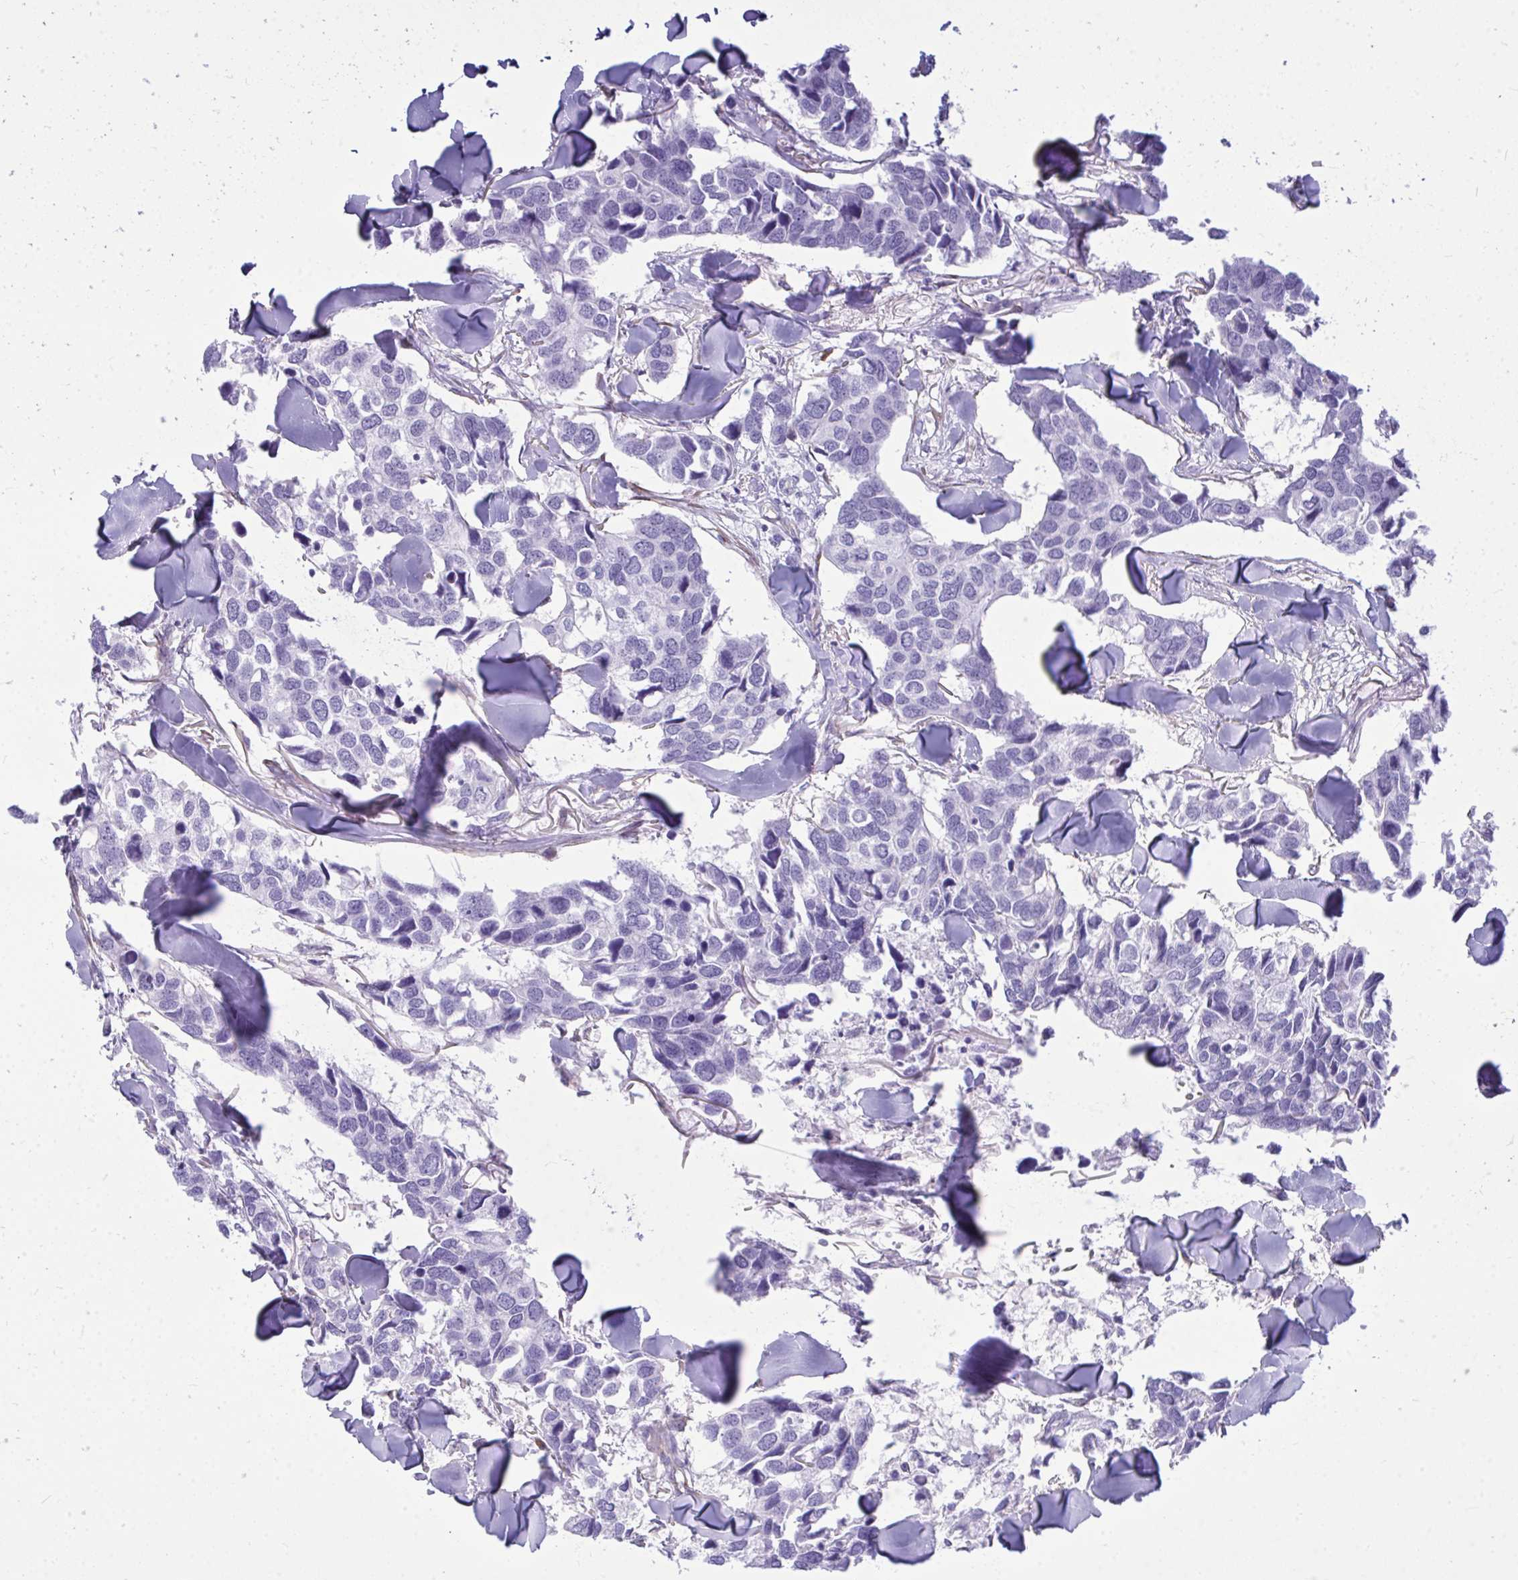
{"staining": {"intensity": "negative", "quantity": "none", "location": "none"}, "tissue": "breast cancer", "cell_type": "Tumor cells", "image_type": "cancer", "snomed": [{"axis": "morphology", "description": "Duct carcinoma"}, {"axis": "topography", "description": "Breast"}], "caption": "Histopathology image shows no protein expression in tumor cells of infiltrating ductal carcinoma (breast) tissue. (DAB immunohistochemistry, high magnification).", "gene": "LIMS2", "patient": {"sex": "female", "age": 83}}